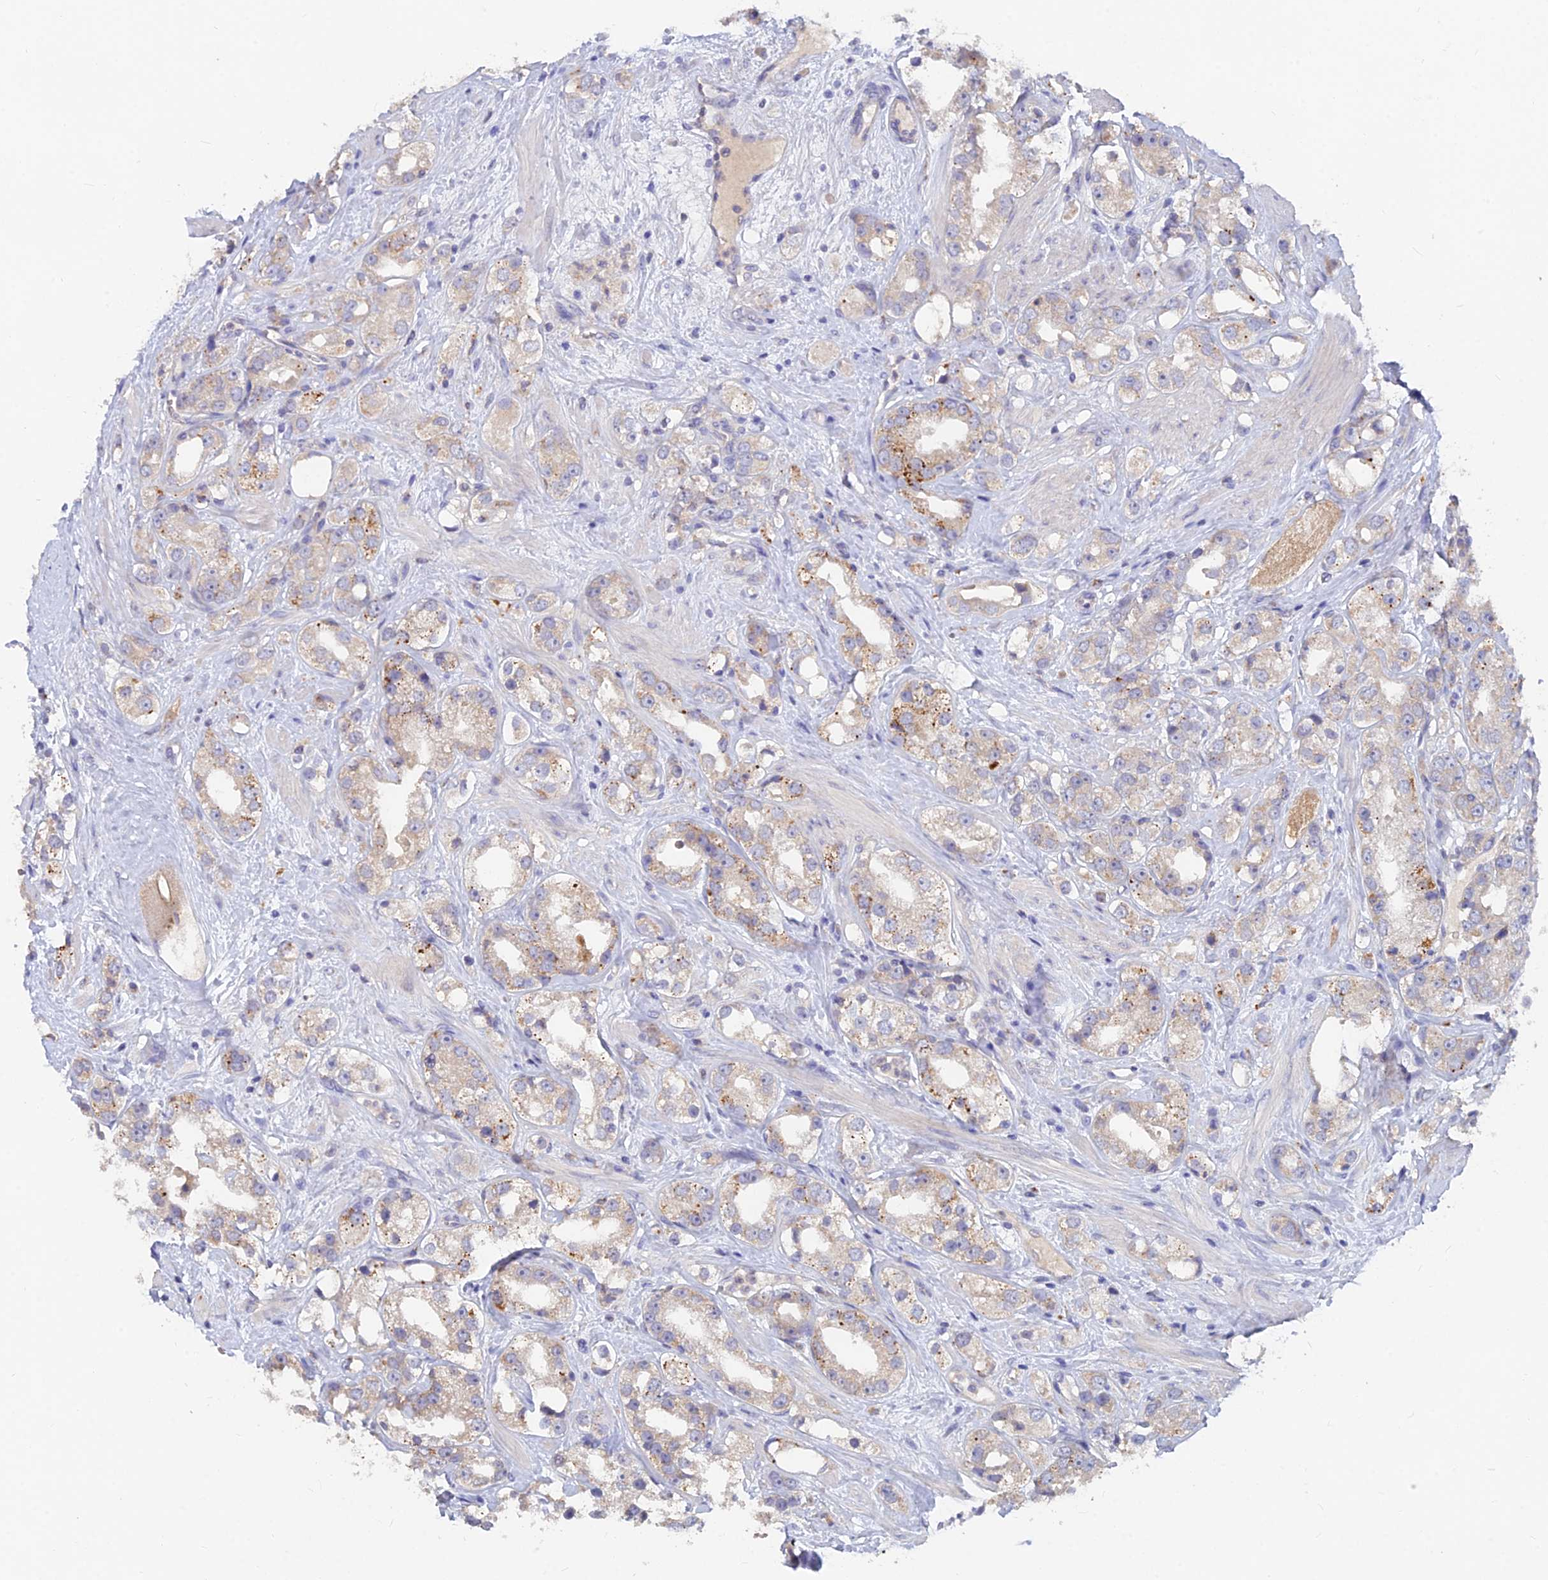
{"staining": {"intensity": "weak", "quantity": "<25%", "location": "cytoplasmic/membranous"}, "tissue": "prostate cancer", "cell_type": "Tumor cells", "image_type": "cancer", "snomed": [{"axis": "morphology", "description": "Adenocarcinoma, NOS"}, {"axis": "topography", "description": "Prostate"}], "caption": "Immunohistochemistry (IHC) image of human adenocarcinoma (prostate) stained for a protein (brown), which exhibits no staining in tumor cells. (Immunohistochemistry, brightfield microscopy, high magnification).", "gene": "ARRDC1", "patient": {"sex": "male", "age": 79}}